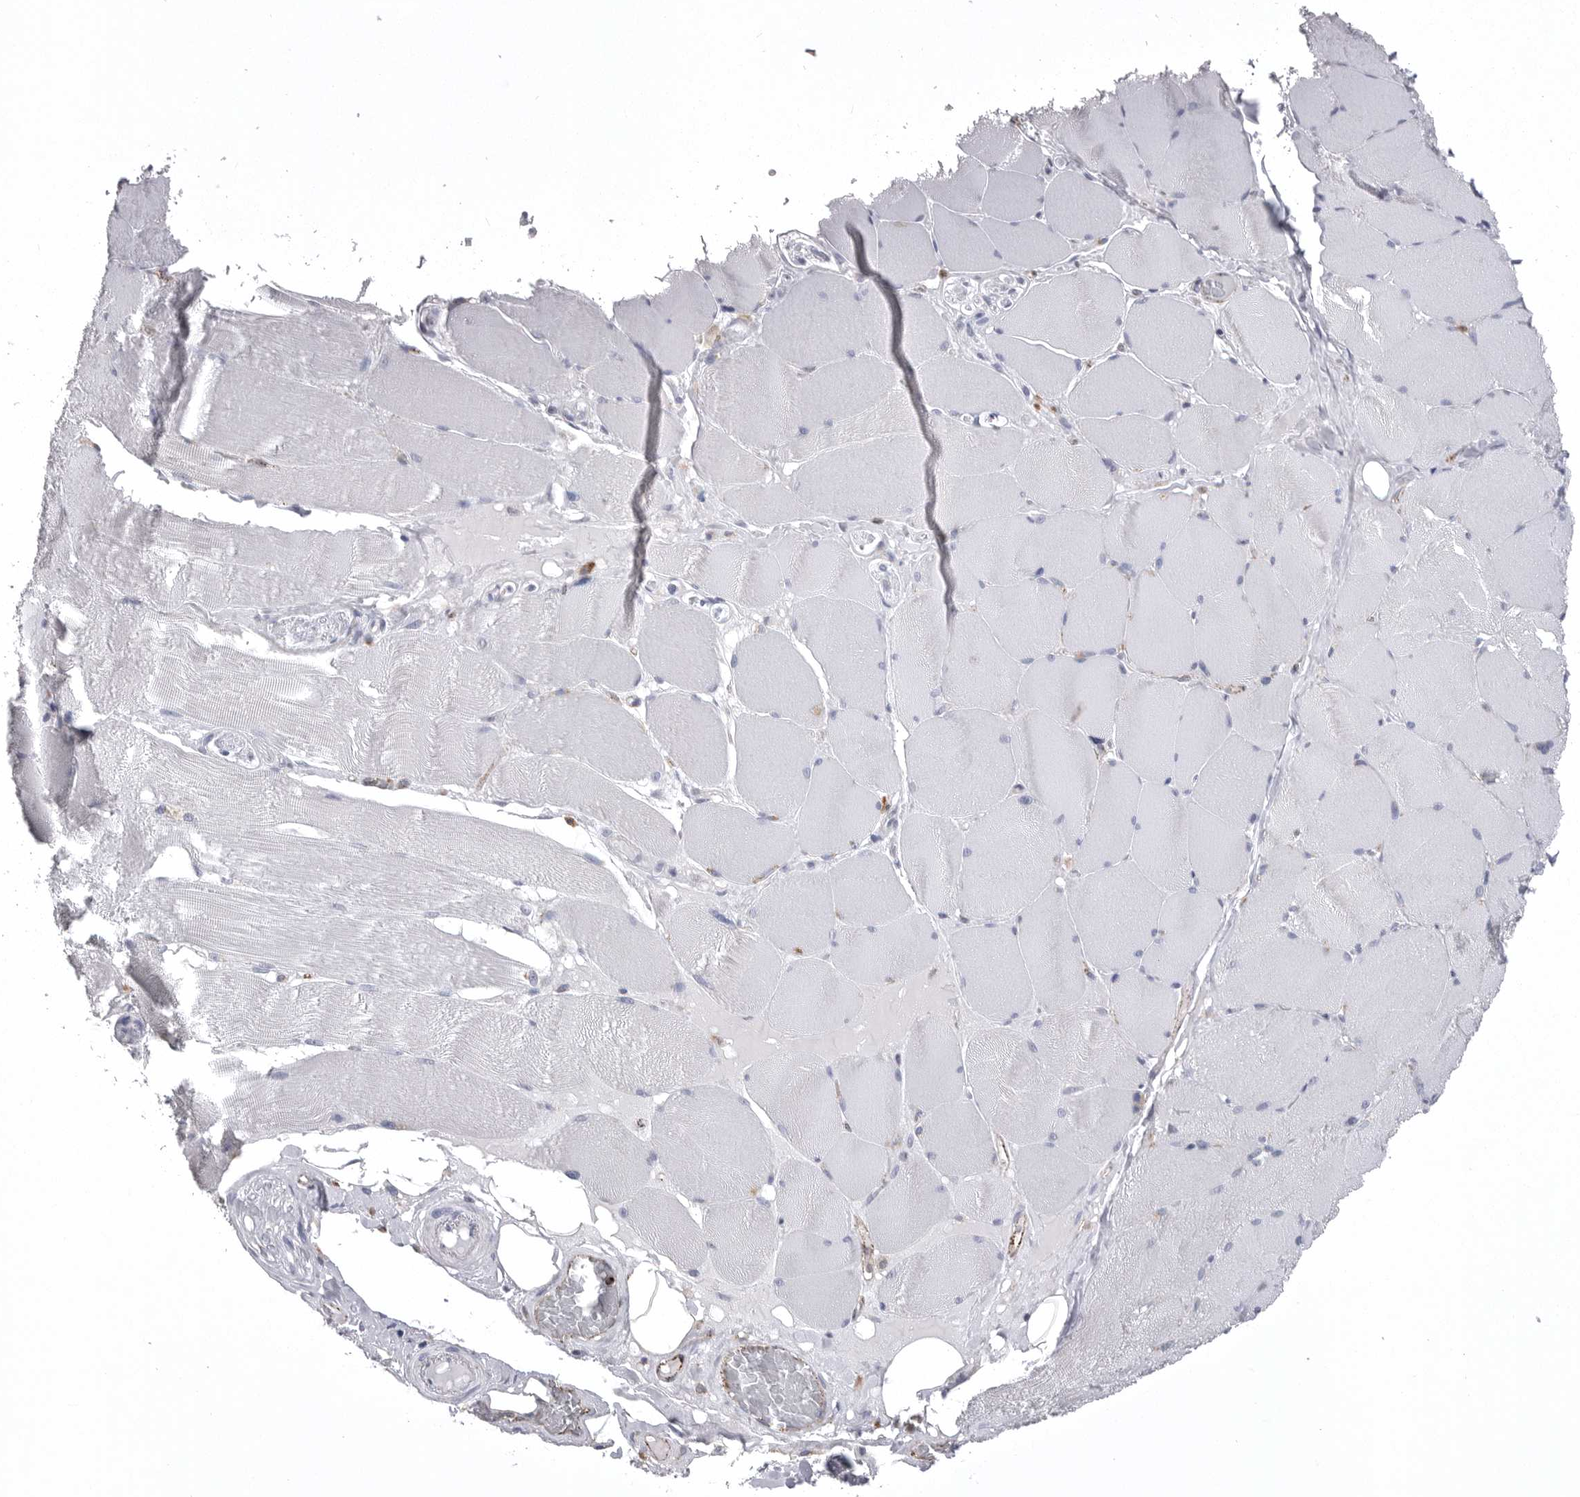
{"staining": {"intensity": "negative", "quantity": "none", "location": "none"}, "tissue": "skeletal muscle", "cell_type": "Myocytes", "image_type": "normal", "snomed": [{"axis": "morphology", "description": "Normal tissue, NOS"}, {"axis": "topography", "description": "Skin"}, {"axis": "topography", "description": "Skeletal muscle"}], "caption": "High power microscopy photomicrograph of an IHC micrograph of benign skeletal muscle, revealing no significant positivity in myocytes. (DAB immunohistochemistry (IHC) with hematoxylin counter stain).", "gene": "PSPN", "patient": {"sex": "male", "age": 83}}